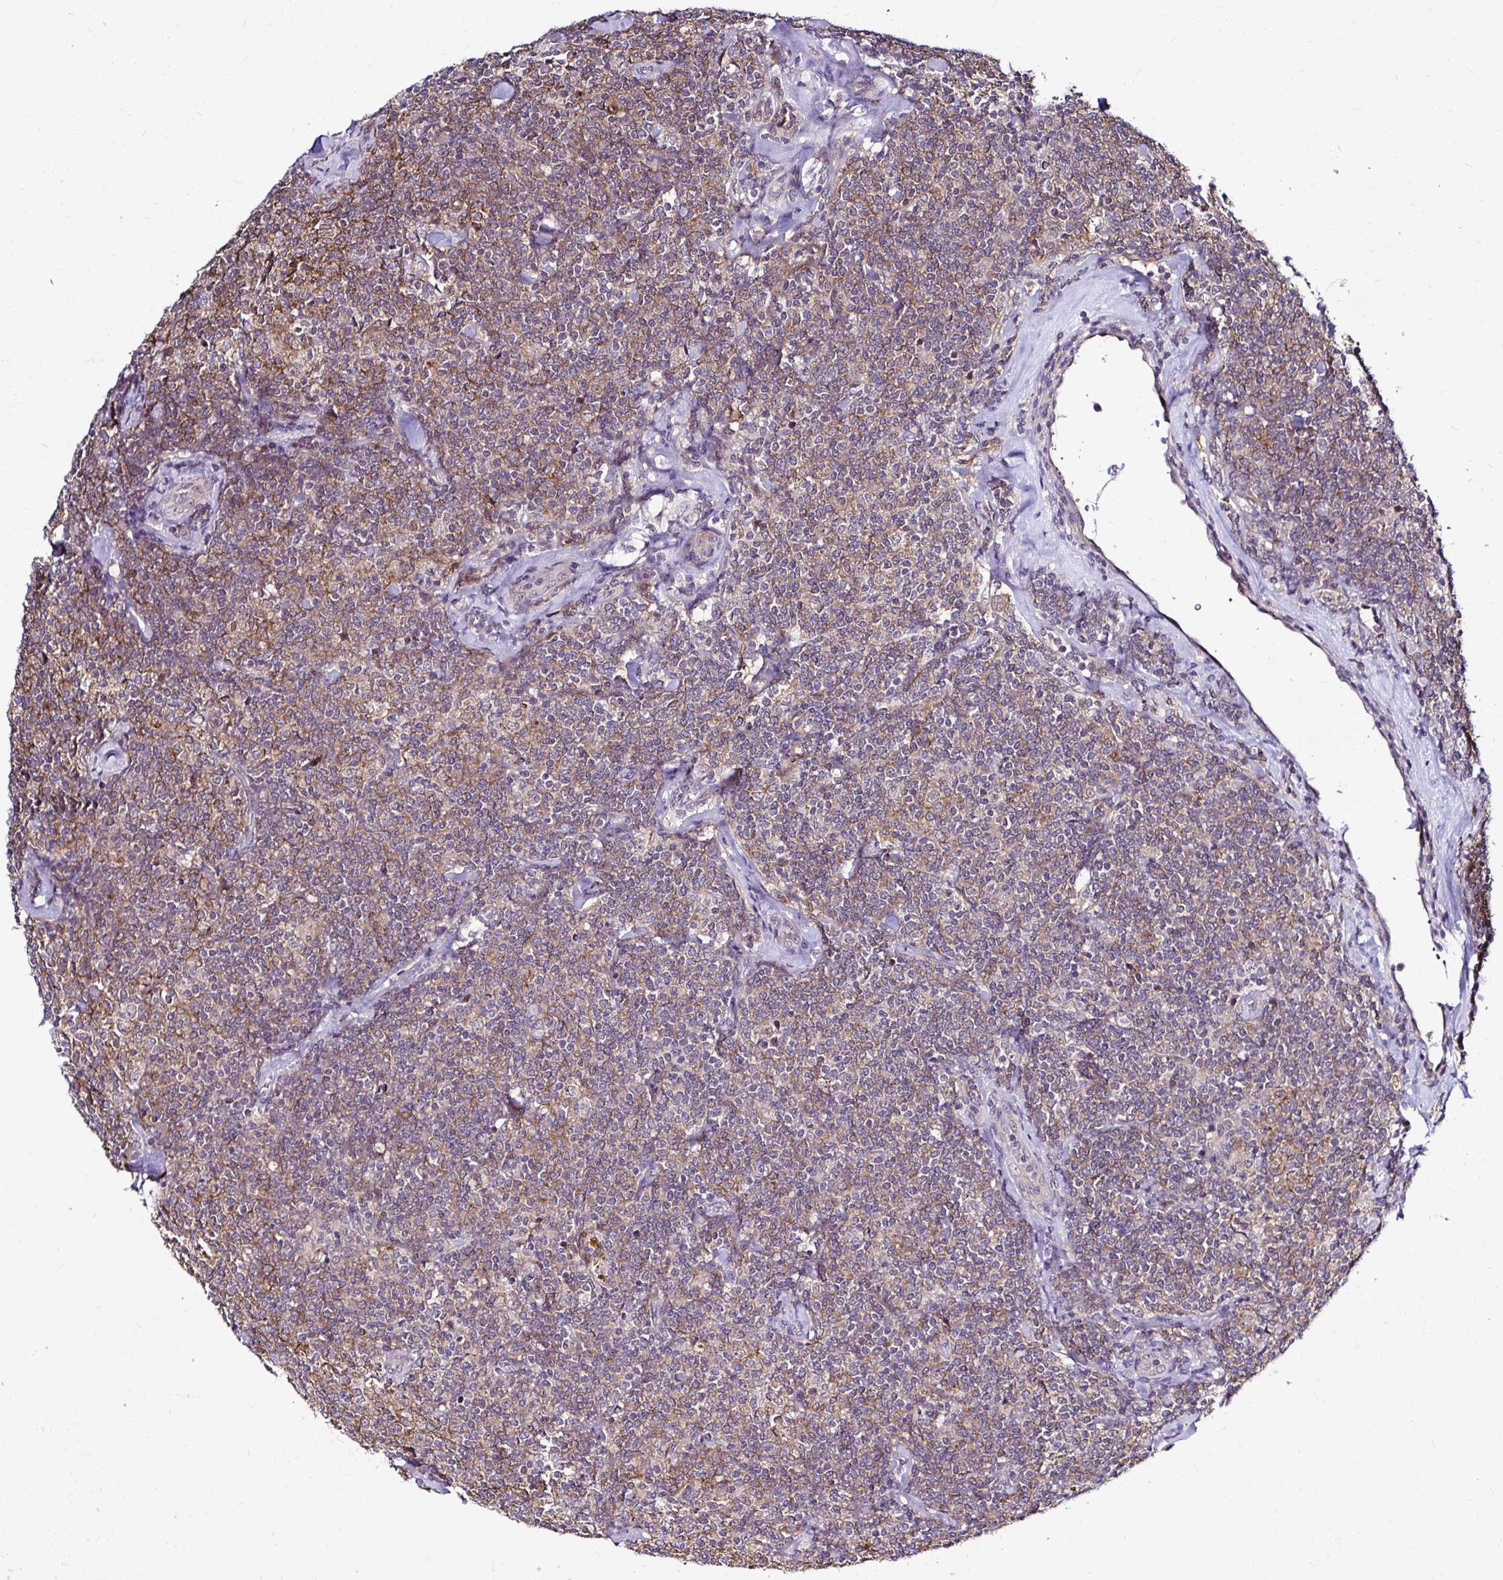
{"staining": {"intensity": "weak", "quantity": "25%-75%", "location": "cytoplasmic/membranous"}, "tissue": "lymphoma", "cell_type": "Tumor cells", "image_type": "cancer", "snomed": [{"axis": "morphology", "description": "Malignant lymphoma, non-Hodgkin's type, Low grade"}, {"axis": "topography", "description": "Lymph node"}], "caption": "Tumor cells exhibit low levels of weak cytoplasmic/membranous expression in about 25%-75% of cells in human low-grade malignant lymphoma, non-Hodgkin's type. The staining was performed using DAB (3,3'-diaminobenzidine), with brown indicating positive protein expression. Nuclei are stained blue with hematoxylin.", "gene": "PSMD3", "patient": {"sex": "female", "age": 56}}